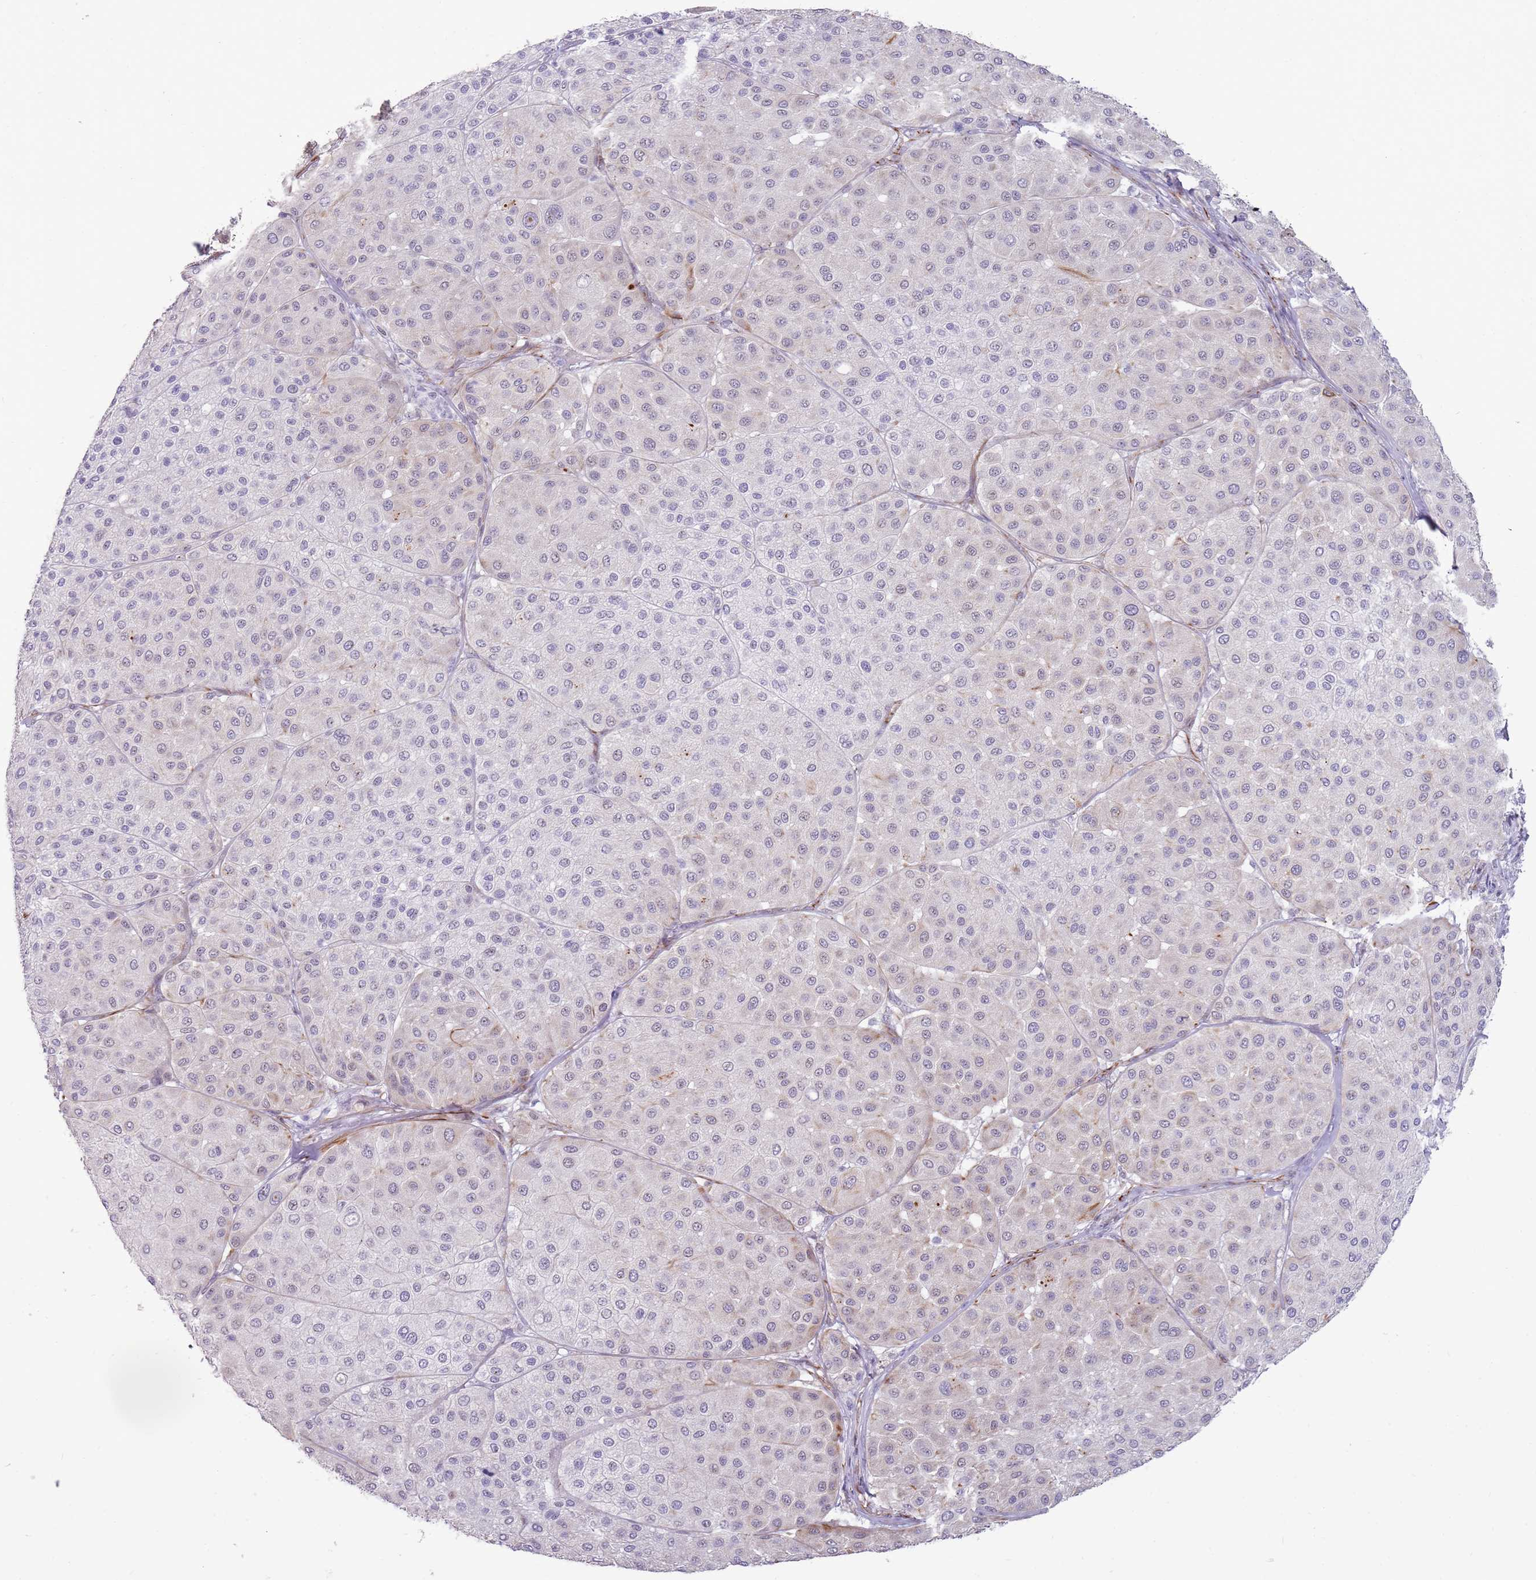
{"staining": {"intensity": "weak", "quantity": "<25%", "location": "cytoplasmic/membranous"}, "tissue": "melanoma", "cell_type": "Tumor cells", "image_type": "cancer", "snomed": [{"axis": "morphology", "description": "Malignant melanoma, Metastatic site"}, {"axis": "topography", "description": "Smooth muscle"}], "caption": "Tumor cells are negative for brown protein staining in melanoma.", "gene": "NBPF3", "patient": {"sex": "male", "age": 41}}